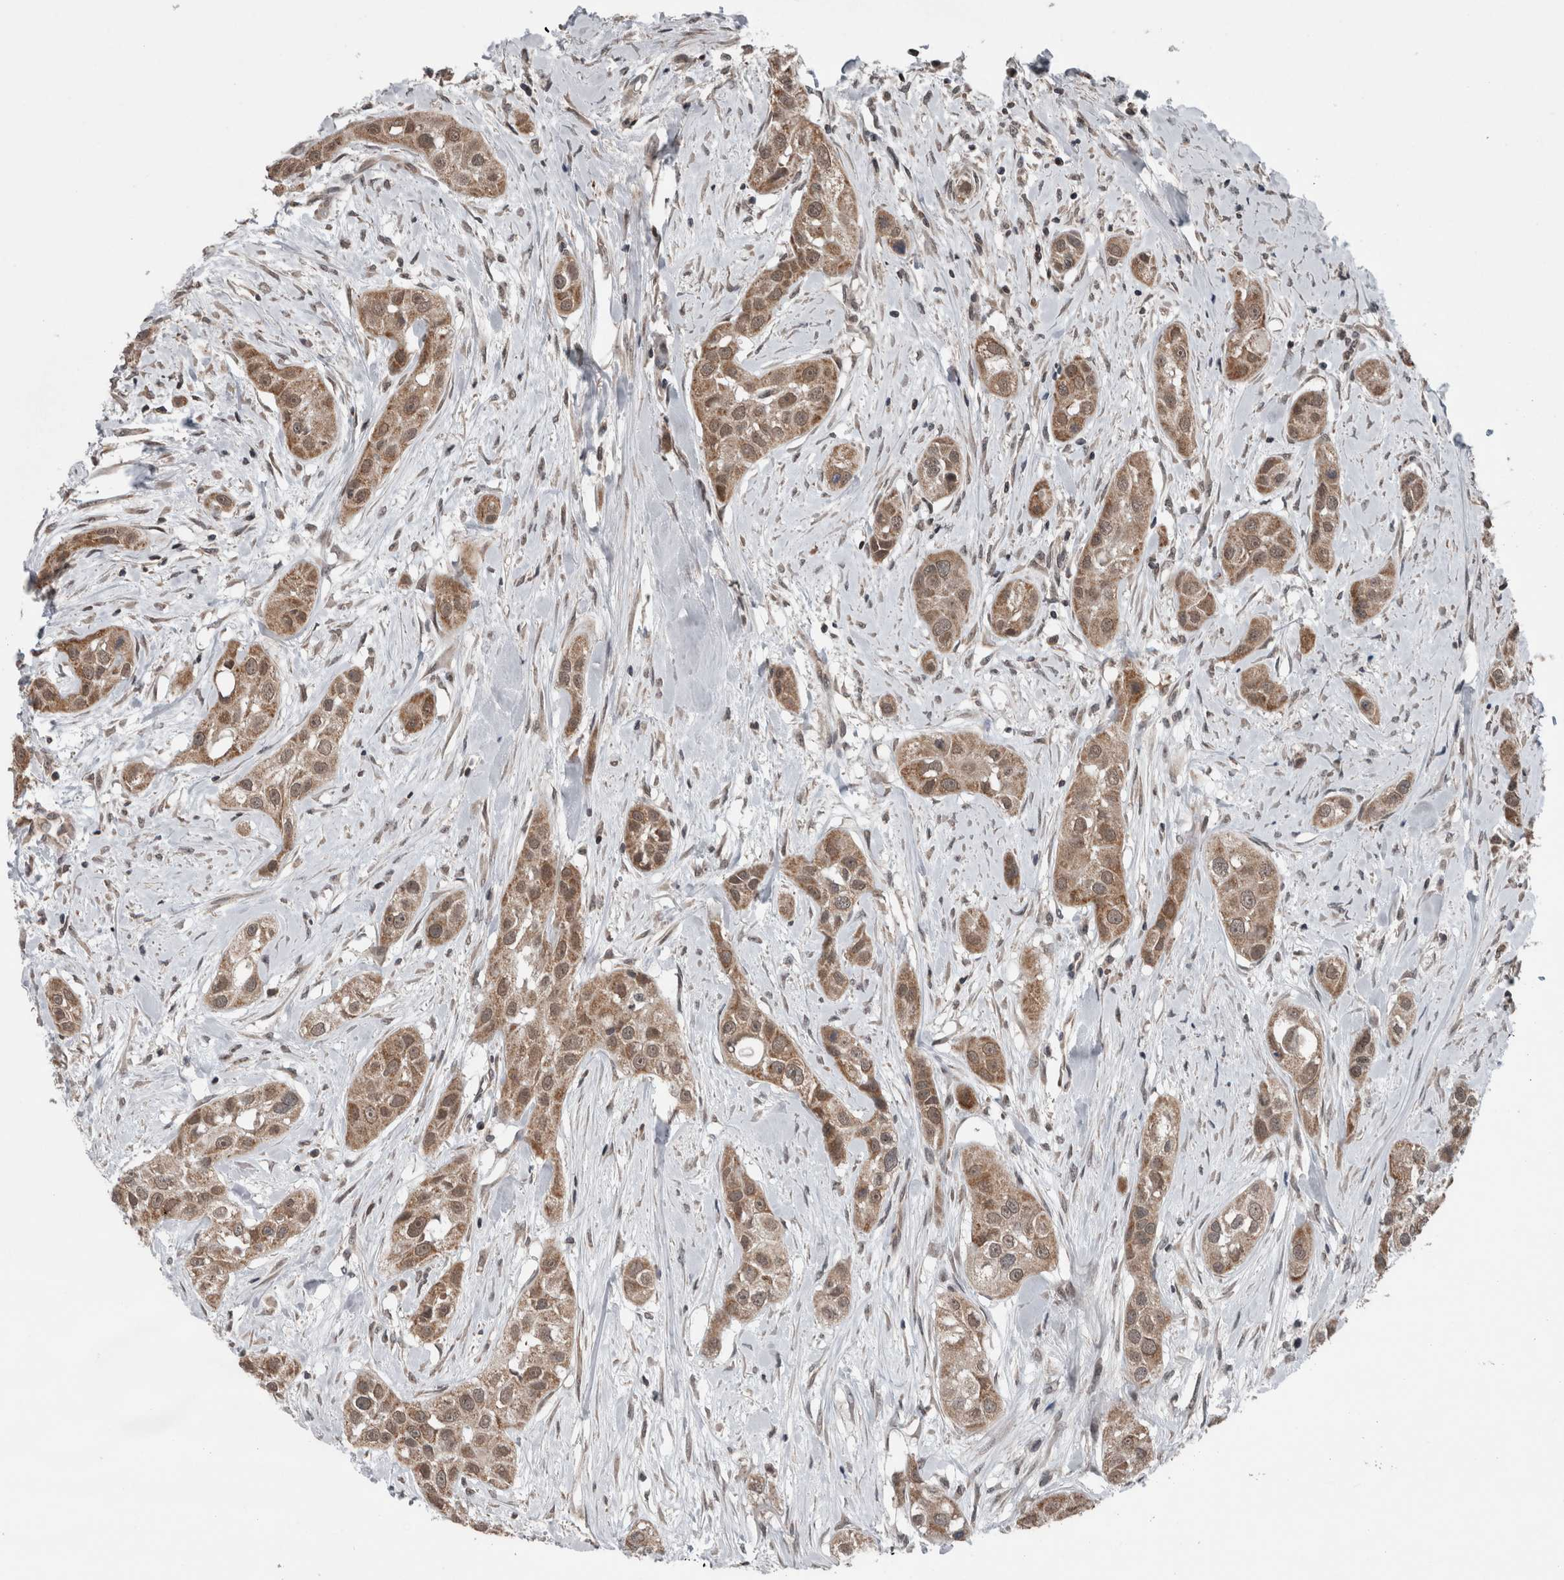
{"staining": {"intensity": "moderate", "quantity": ">75%", "location": "cytoplasmic/membranous,nuclear"}, "tissue": "head and neck cancer", "cell_type": "Tumor cells", "image_type": "cancer", "snomed": [{"axis": "morphology", "description": "Normal tissue, NOS"}, {"axis": "morphology", "description": "Squamous cell carcinoma, NOS"}, {"axis": "topography", "description": "Skeletal muscle"}, {"axis": "topography", "description": "Head-Neck"}], "caption": "Protein expression analysis of human squamous cell carcinoma (head and neck) reveals moderate cytoplasmic/membranous and nuclear staining in approximately >75% of tumor cells.", "gene": "ENY2", "patient": {"sex": "male", "age": 51}}